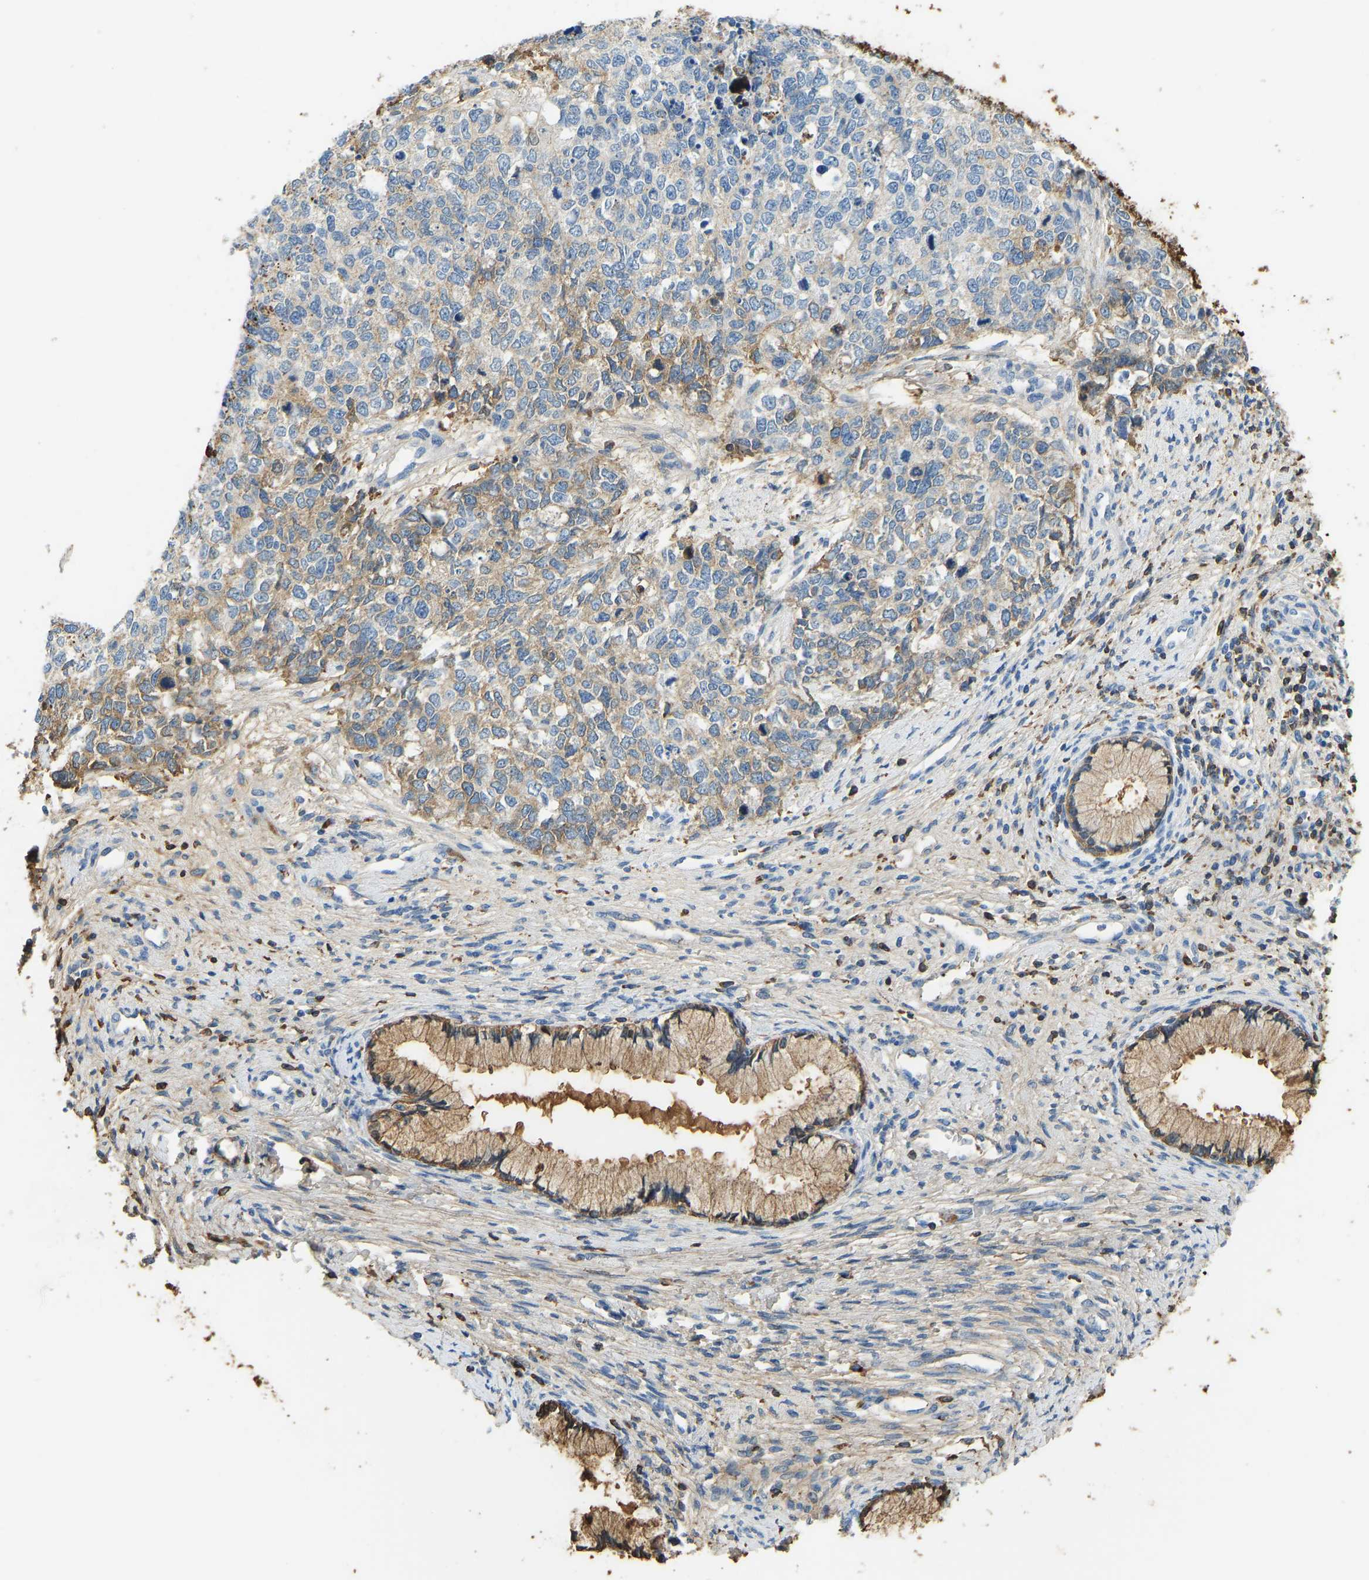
{"staining": {"intensity": "weak", "quantity": ">75%", "location": "cytoplasmic/membranous"}, "tissue": "cervical cancer", "cell_type": "Tumor cells", "image_type": "cancer", "snomed": [{"axis": "morphology", "description": "Squamous cell carcinoma, NOS"}, {"axis": "topography", "description": "Cervix"}], "caption": "Cervical squamous cell carcinoma stained with a brown dye shows weak cytoplasmic/membranous positive expression in about >75% of tumor cells.", "gene": "THBS4", "patient": {"sex": "female", "age": 63}}